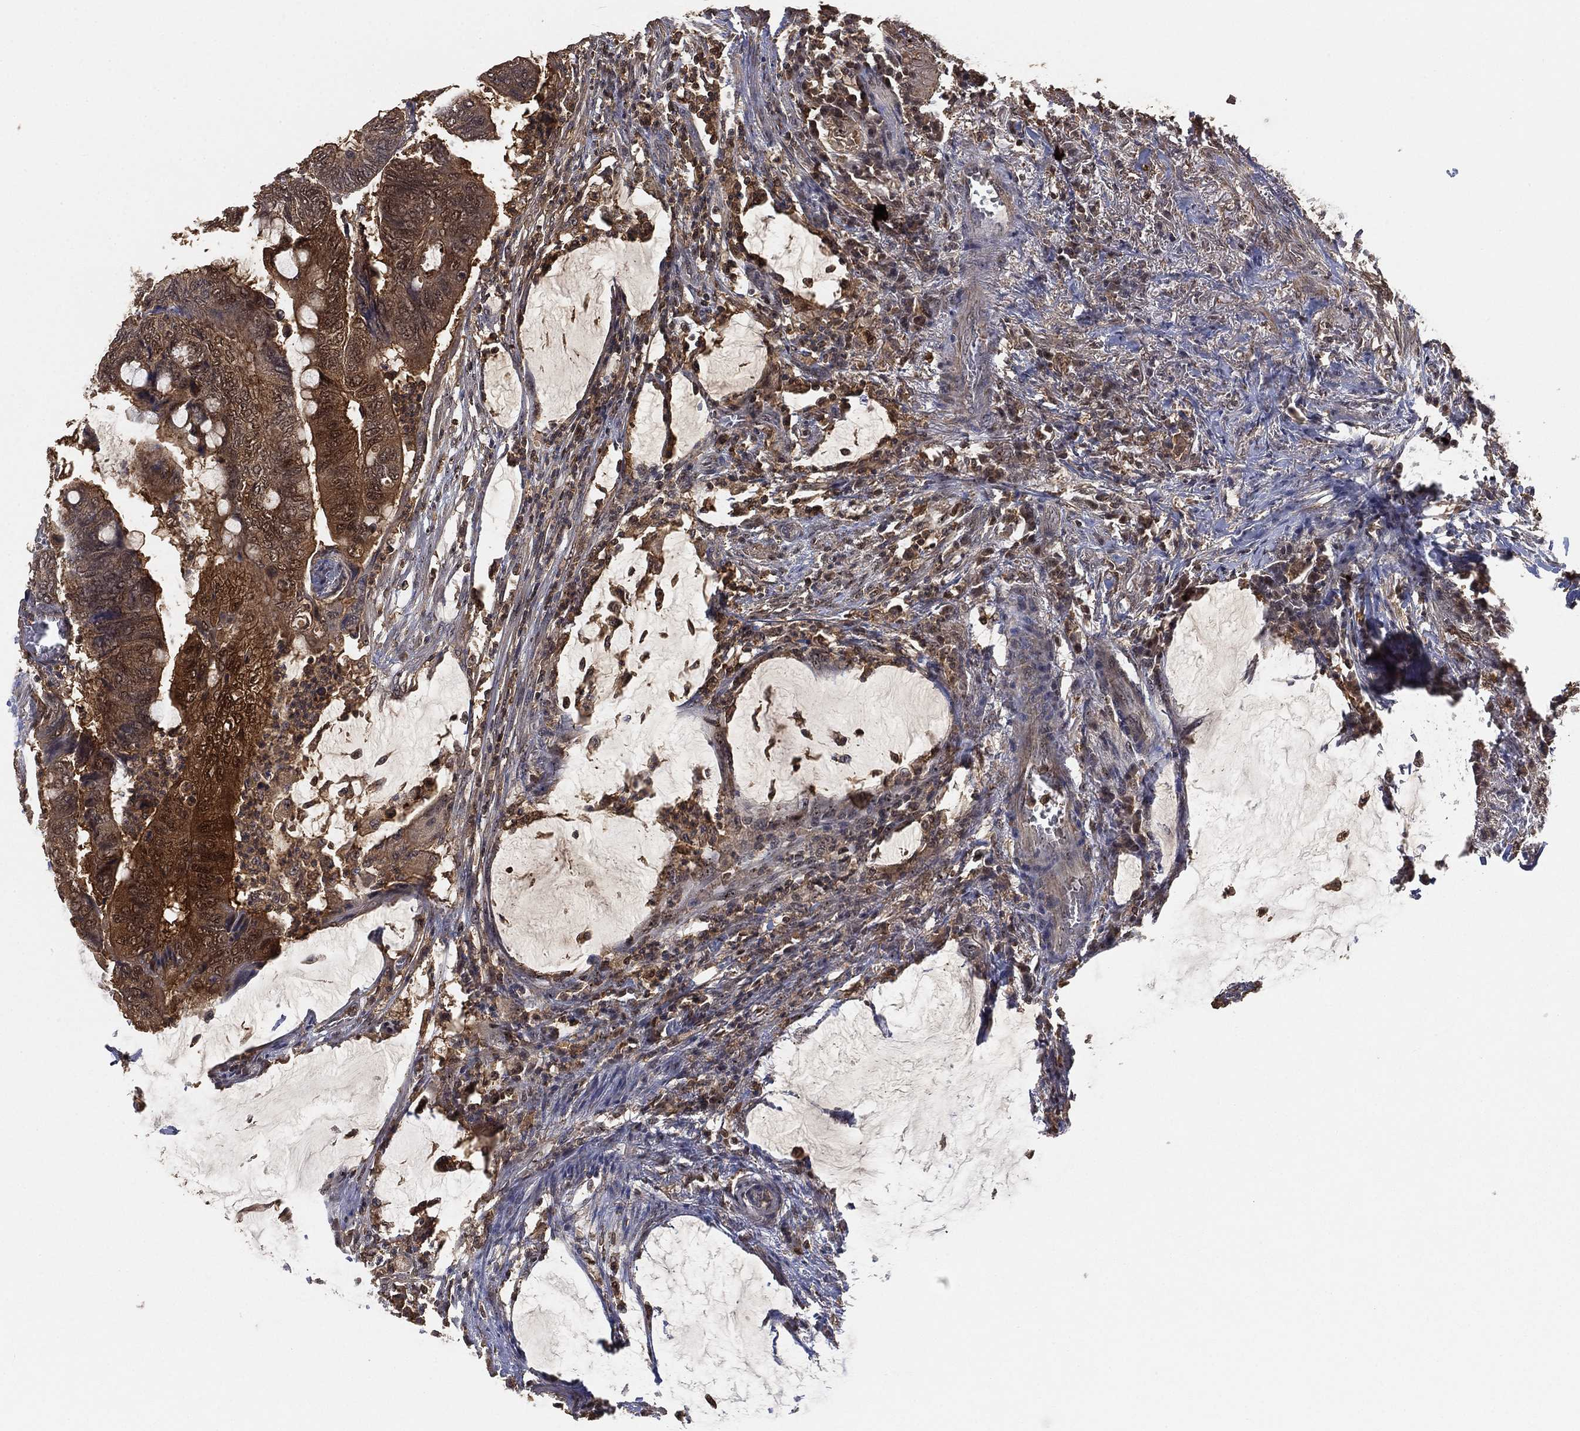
{"staining": {"intensity": "moderate", "quantity": ">75%", "location": "cytoplasmic/membranous"}, "tissue": "colorectal cancer", "cell_type": "Tumor cells", "image_type": "cancer", "snomed": [{"axis": "morphology", "description": "Normal tissue, NOS"}, {"axis": "morphology", "description": "Adenocarcinoma, NOS"}, {"axis": "topography", "description": "Rectum"}, {"axis": "topography", "description": "Peripheral nerve tissue"}], "caption": "DAB (3,3'-diaminobenzidine) immunohistochemical staining of colorectal cancer (adenocarcinoma) demonstrates moderate cytoplasmic/membranous protein staining in about >75% of tumor cells.", "gene": "CRYL1", "patient": {"sex": "male", "age": 92}}